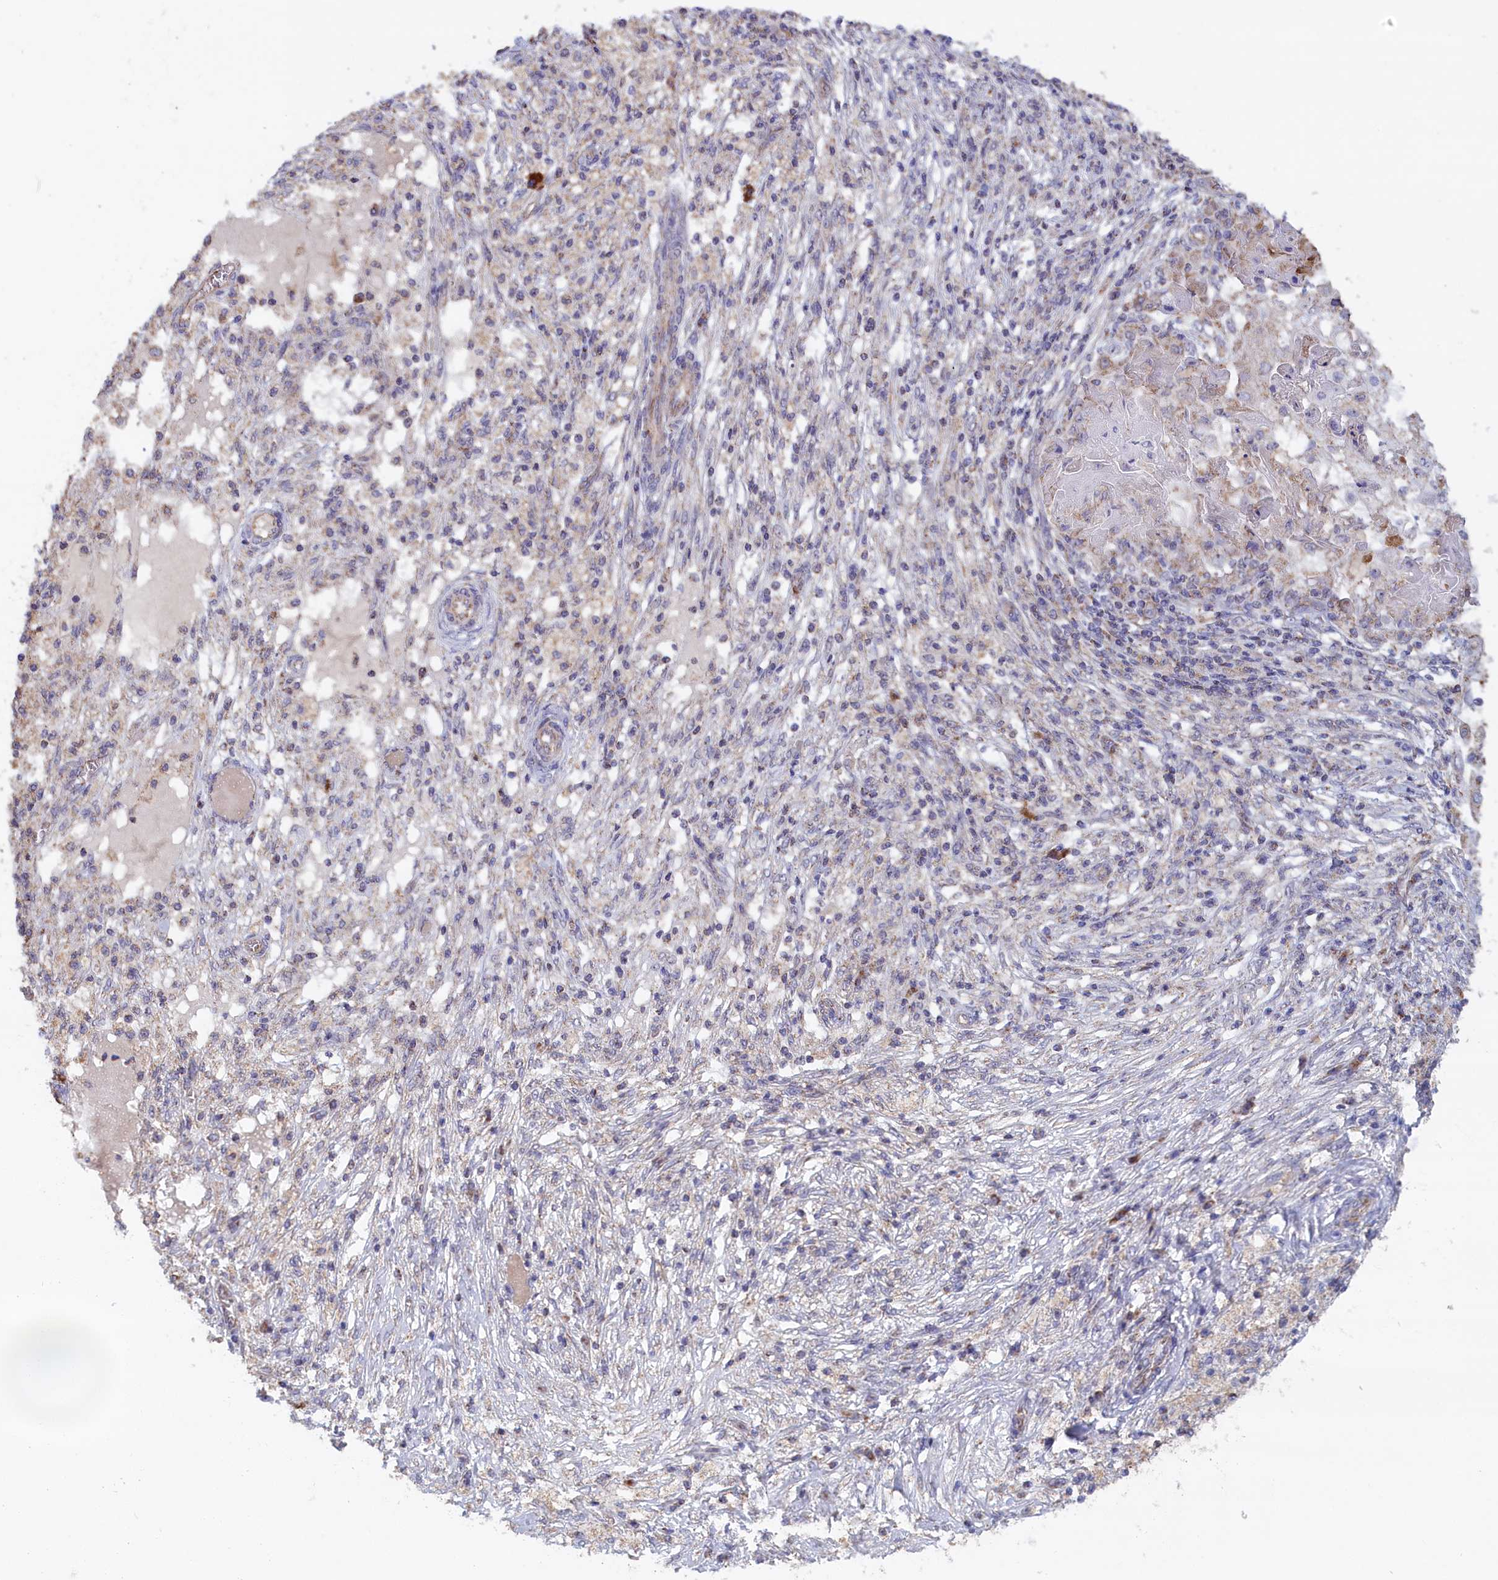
{"staining": {"intensity": "moderate", "quantity": "25%-75%", "location": "cytoplasmic/membranous"}, "tissue": "ovarian cancer", "cell_type": "Tumor cells", "image_type": "cancer", "snomed": [{"axis": "morphology", "description": "Carcinoma, endometroid"}, {"axis": "topography", "description": "Ovary"}], "caption": "Human endometroid carcinoma (ovarian) stained for a protein (brown) demonstrates moderate cytoplasmic/membranous positive positivity in approximately 25%-75% of tumor cells.", "gene": "ZNF816", "patient": {"sex": "female", "age": 42}}